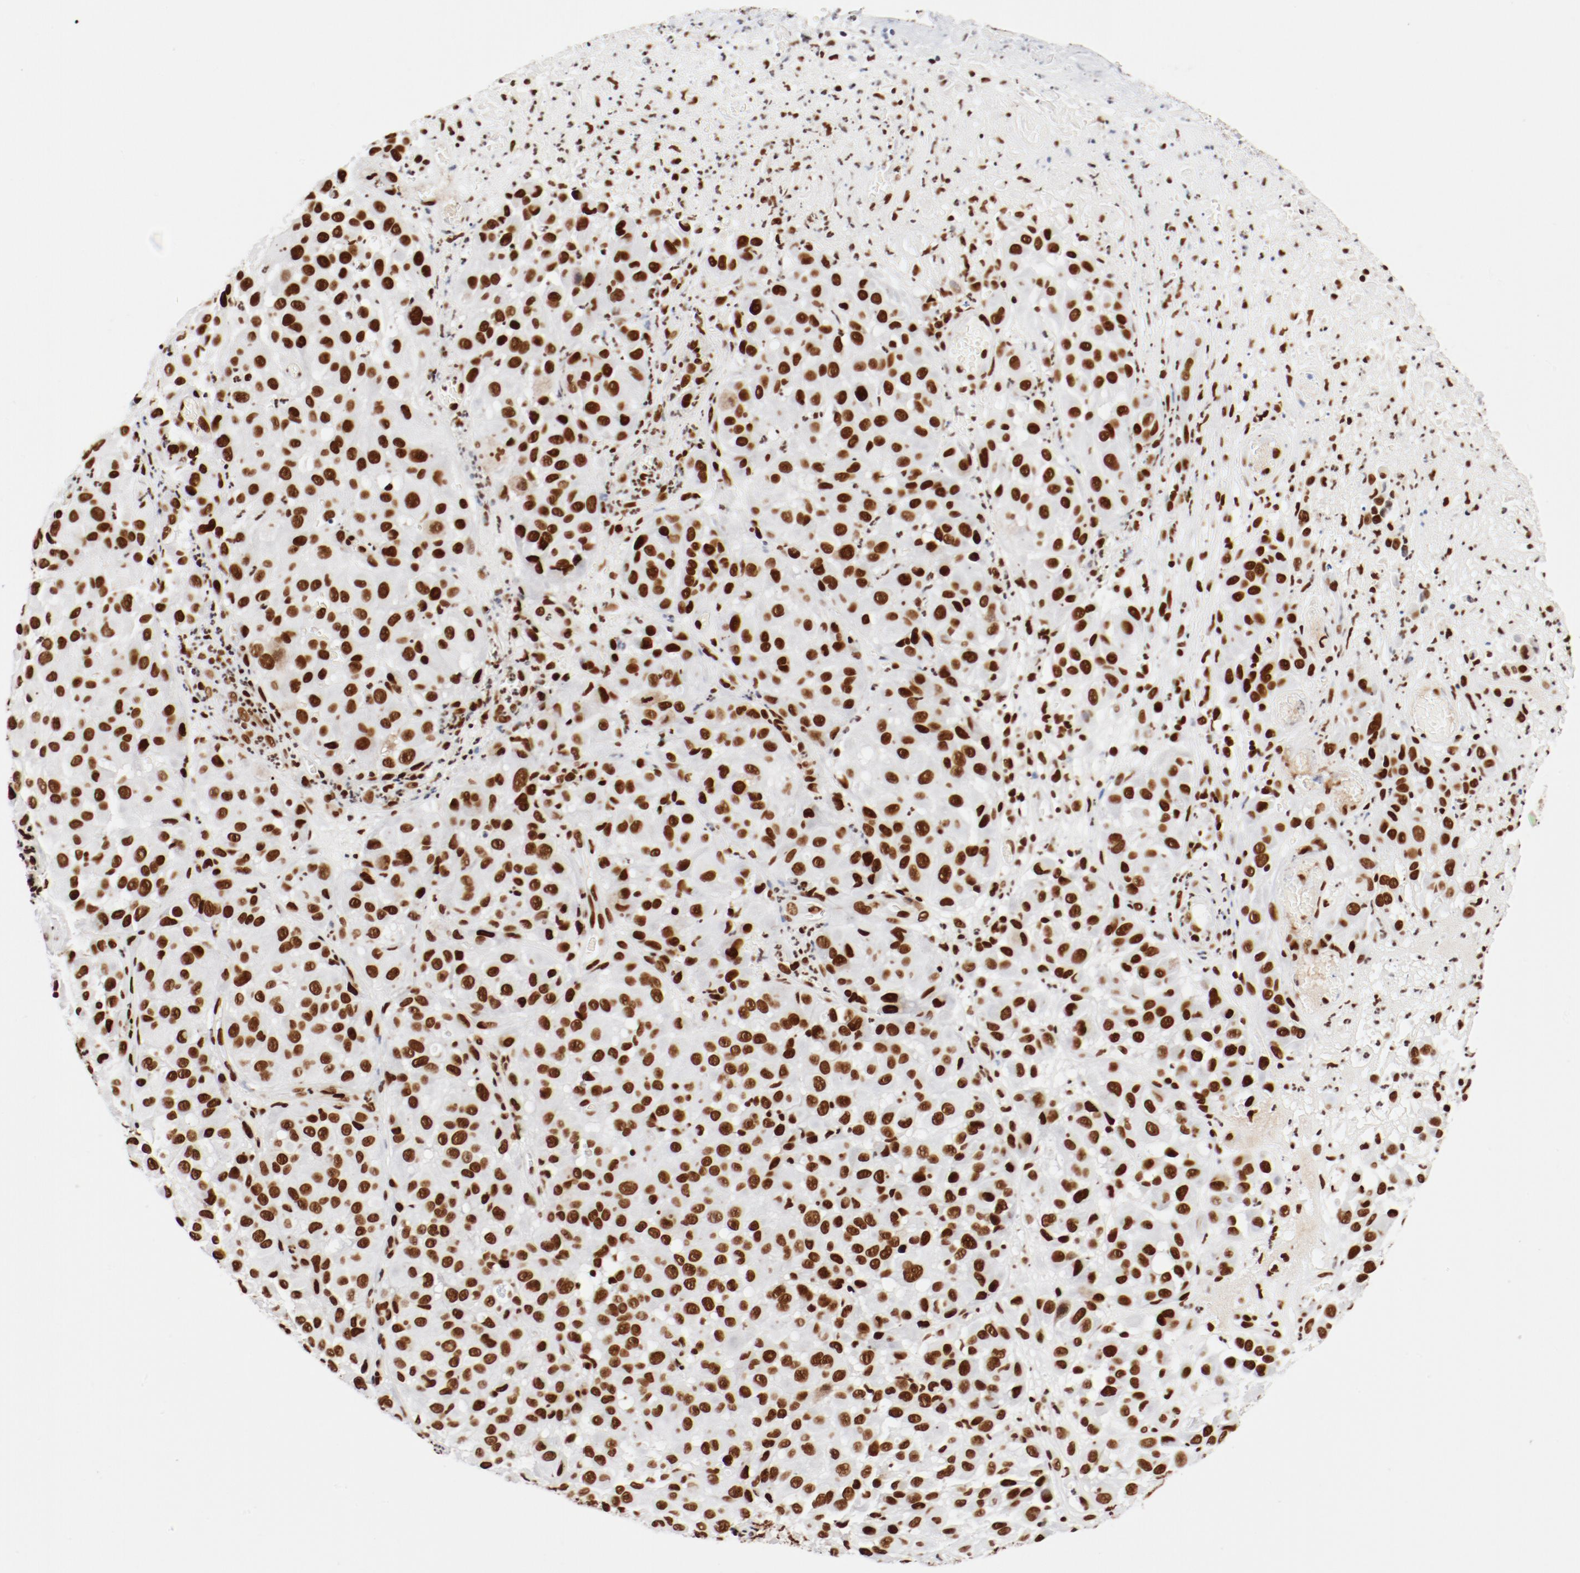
{"staining": {"intensity": "strong", "quantity": ">75%", "location": "nuclear"}, "tissue": "melanoma", "cell_type": "Tumor cells", "image_type": "cancer", "snomed": [{"axis": "morphology", "description": "Malignant melanoma, NOS"}, {"axis": "topography", "description": "Skin"}], "caption": "Melanoma tissue demonstrates strong nuclear positivity in about >75% of tumor cells, visualized by immunohistochemistry.", "gene": "CTBP1", "patient": {"sex": "female", "age": 21}}